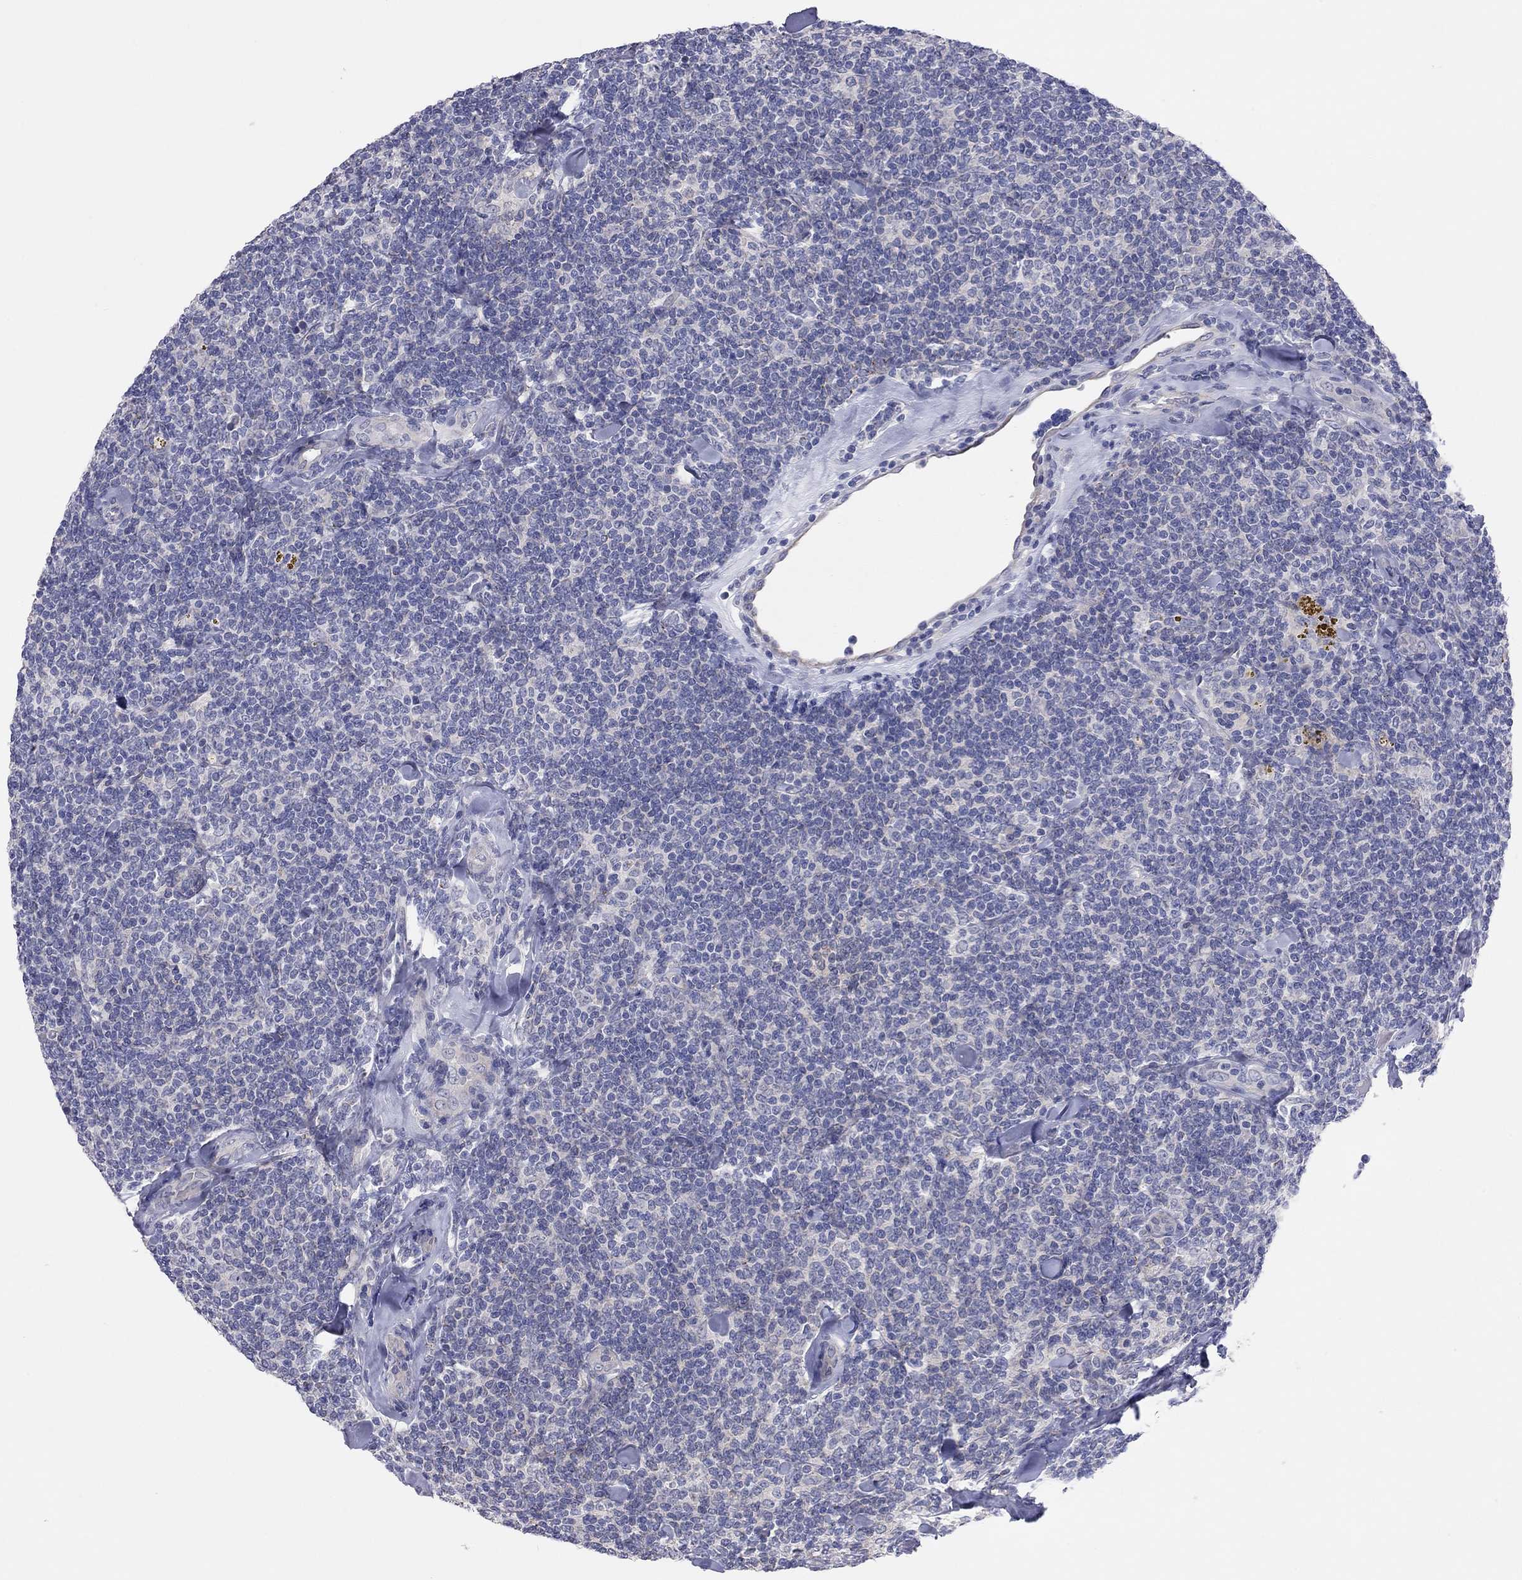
{"staining": {"intensity": "negative", "quantity": "none", "location": "none"}, "tissue": "lymphoma", "cell_type": "Tumor cells", "image_type": "cancer", "snomed": [{"axis": "morphology", "description": "Malignant lymphoma, non-Hodgkin's type, Low grade"}, {"axis": "topography", "description": "Lymph node"}], "caption": "Tumor cells are negative for brown protein staining in low-grade malignant lymphoma, non-Hodgkin's type.", "gene": "KCNB1", "patient": {"sex": "female", "age": 56}}